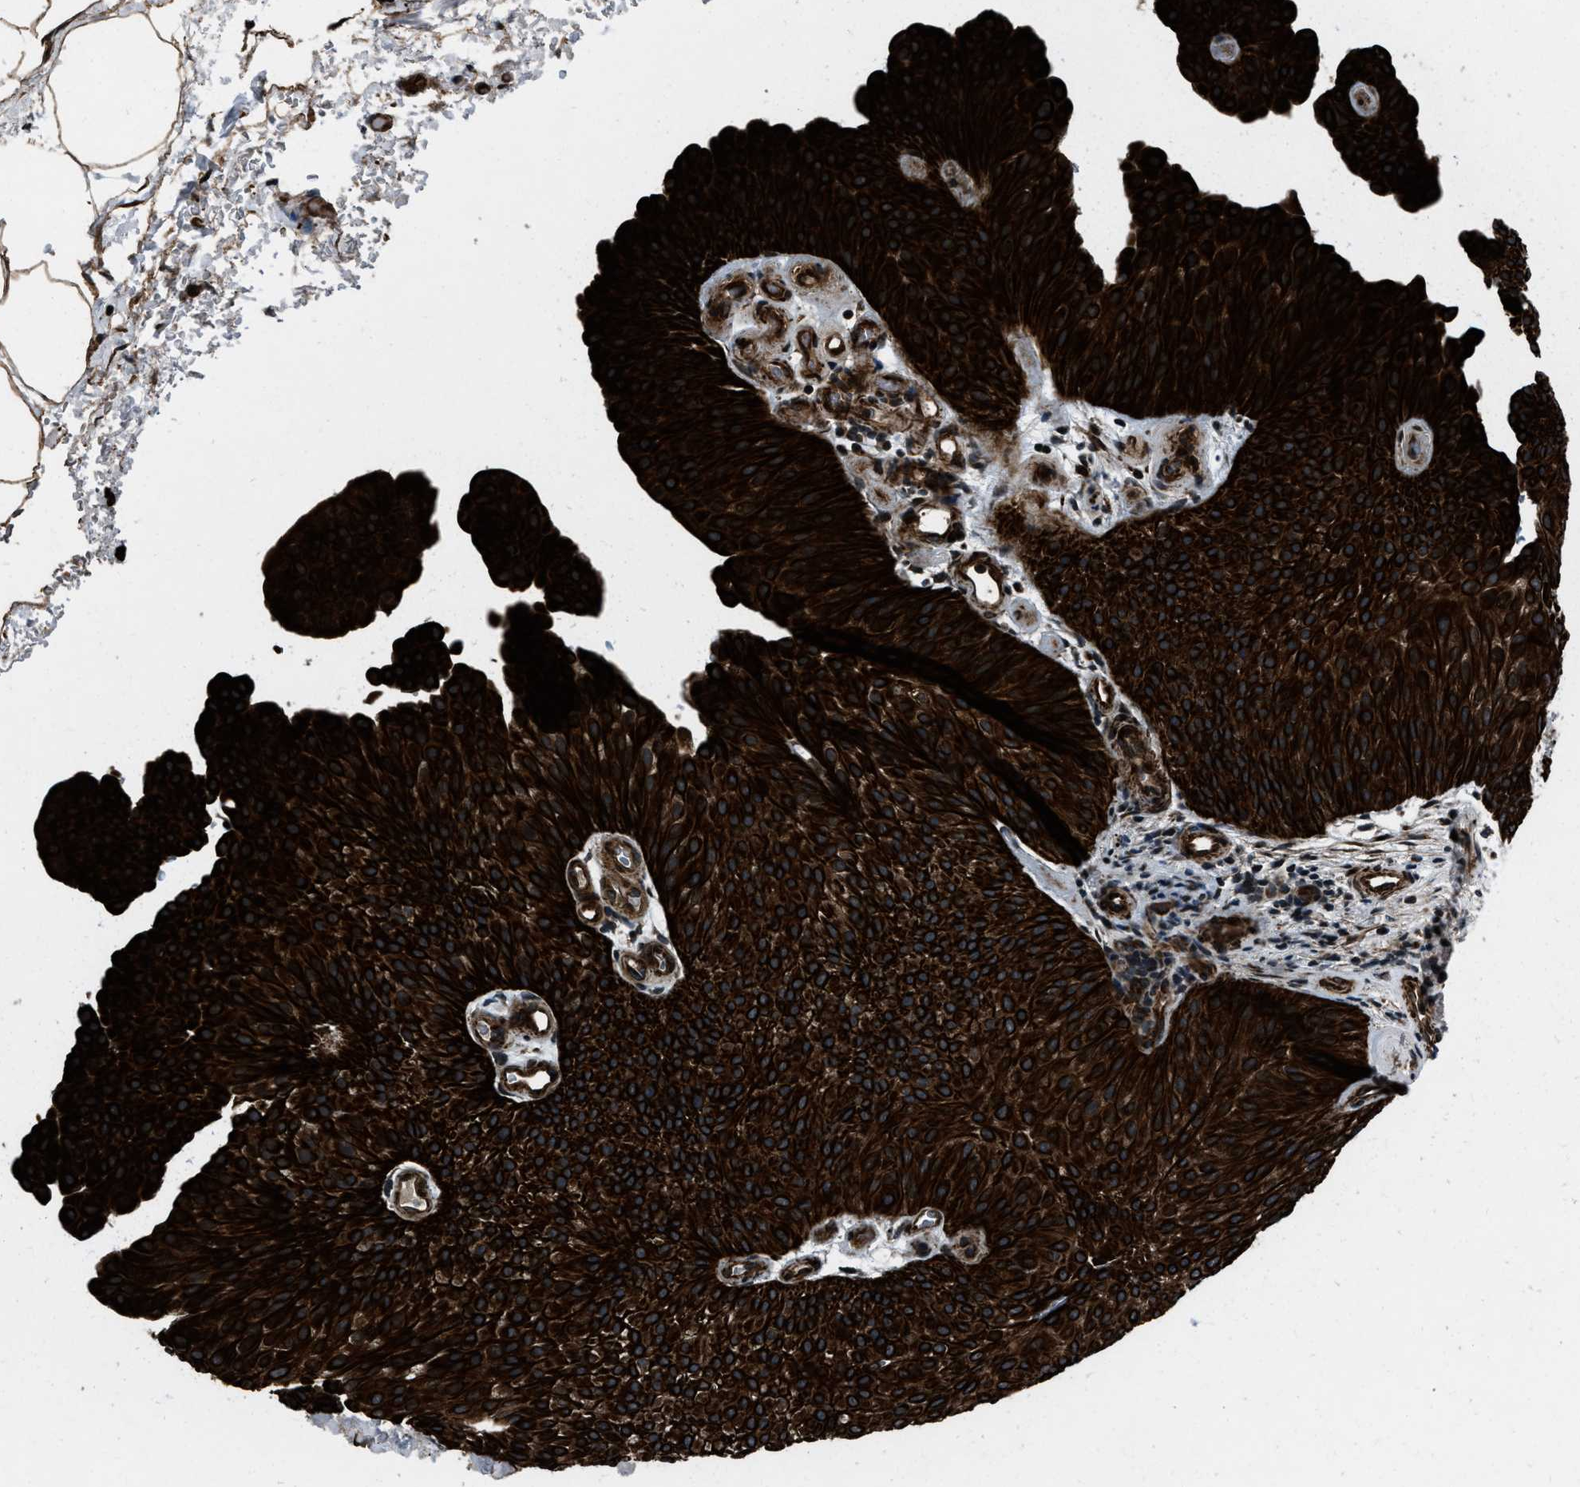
{"staining": {"intensity": "strong", "quantity": ">75%", "location": "cytoplasmic/membranous"}, "tissue": "urothelial cancer", "cell_type": "Tumor cells", "image_type": "cancer", "snomed": [{"axis": "morphology", "description": "Urothelial carcinoma, Low grade"}, {"axis": "topography", "description": "Urinary bladder"}], "caption": "Immunohistochemistry of urothelial cancer demonstrates high levels of strong cytoplasmic/membranous positivity in approximately >75% of tumor cells.", "gene": "IRAK4", "patient": {"sex": "female", "age": 60}}